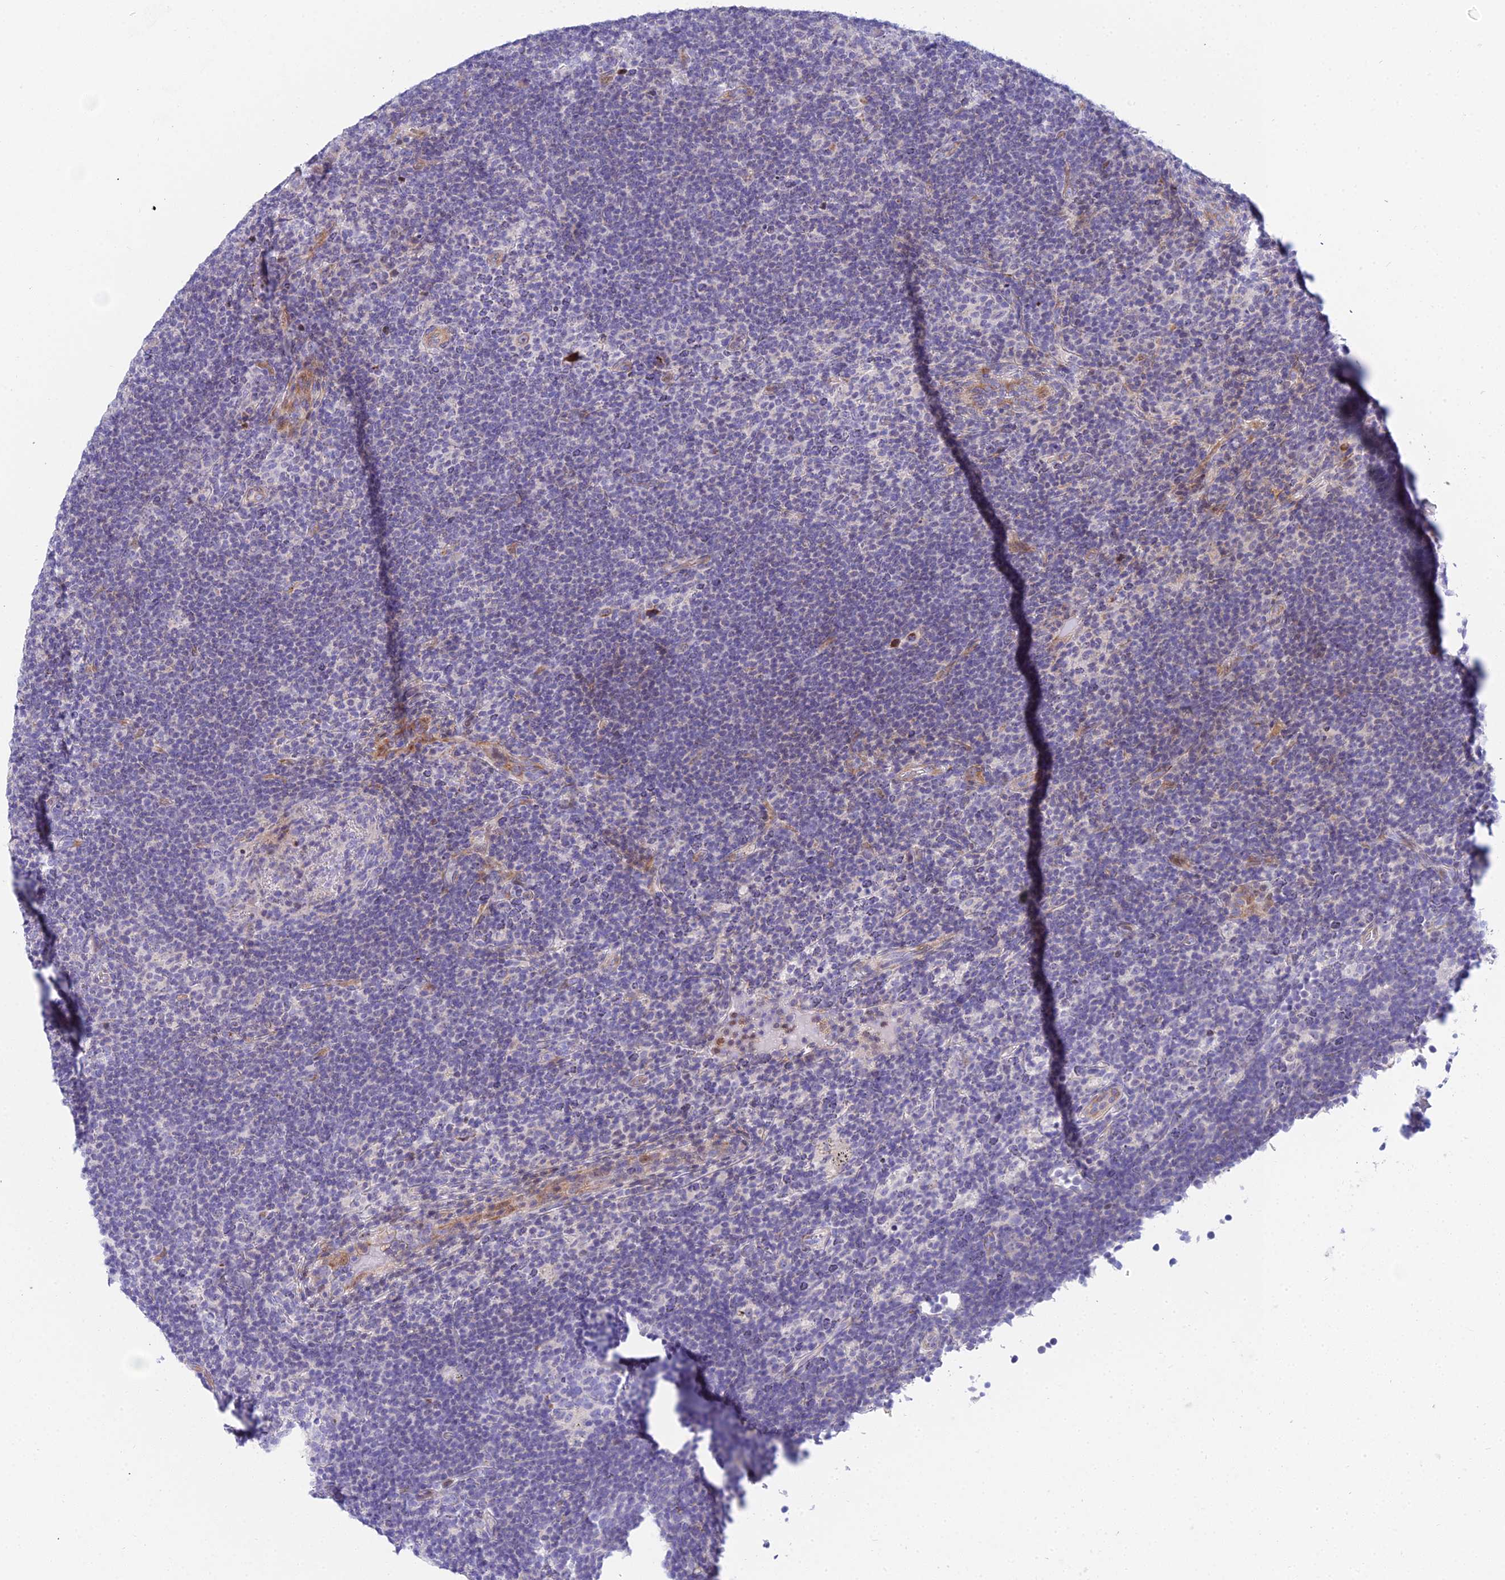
{"staining": {"intensity": "negative", "quantity": "none", "location": "none"}, "tissue": "lymphoma", "cell_type": "Tumor cells", "image_type": "cancer", "snomed": [{"axis": "morphology", "description": "Hodgkin's disease, NOS"}, {"axis": "topography", "description": "Lymph node"}], "caption": "High power microscopy micrograph of an IHC histopathology image of lymphoma, revealing no significant positivity in tumor cells.", "gene": "PRR13", "patient": {"sex": "female", "age": 57}}